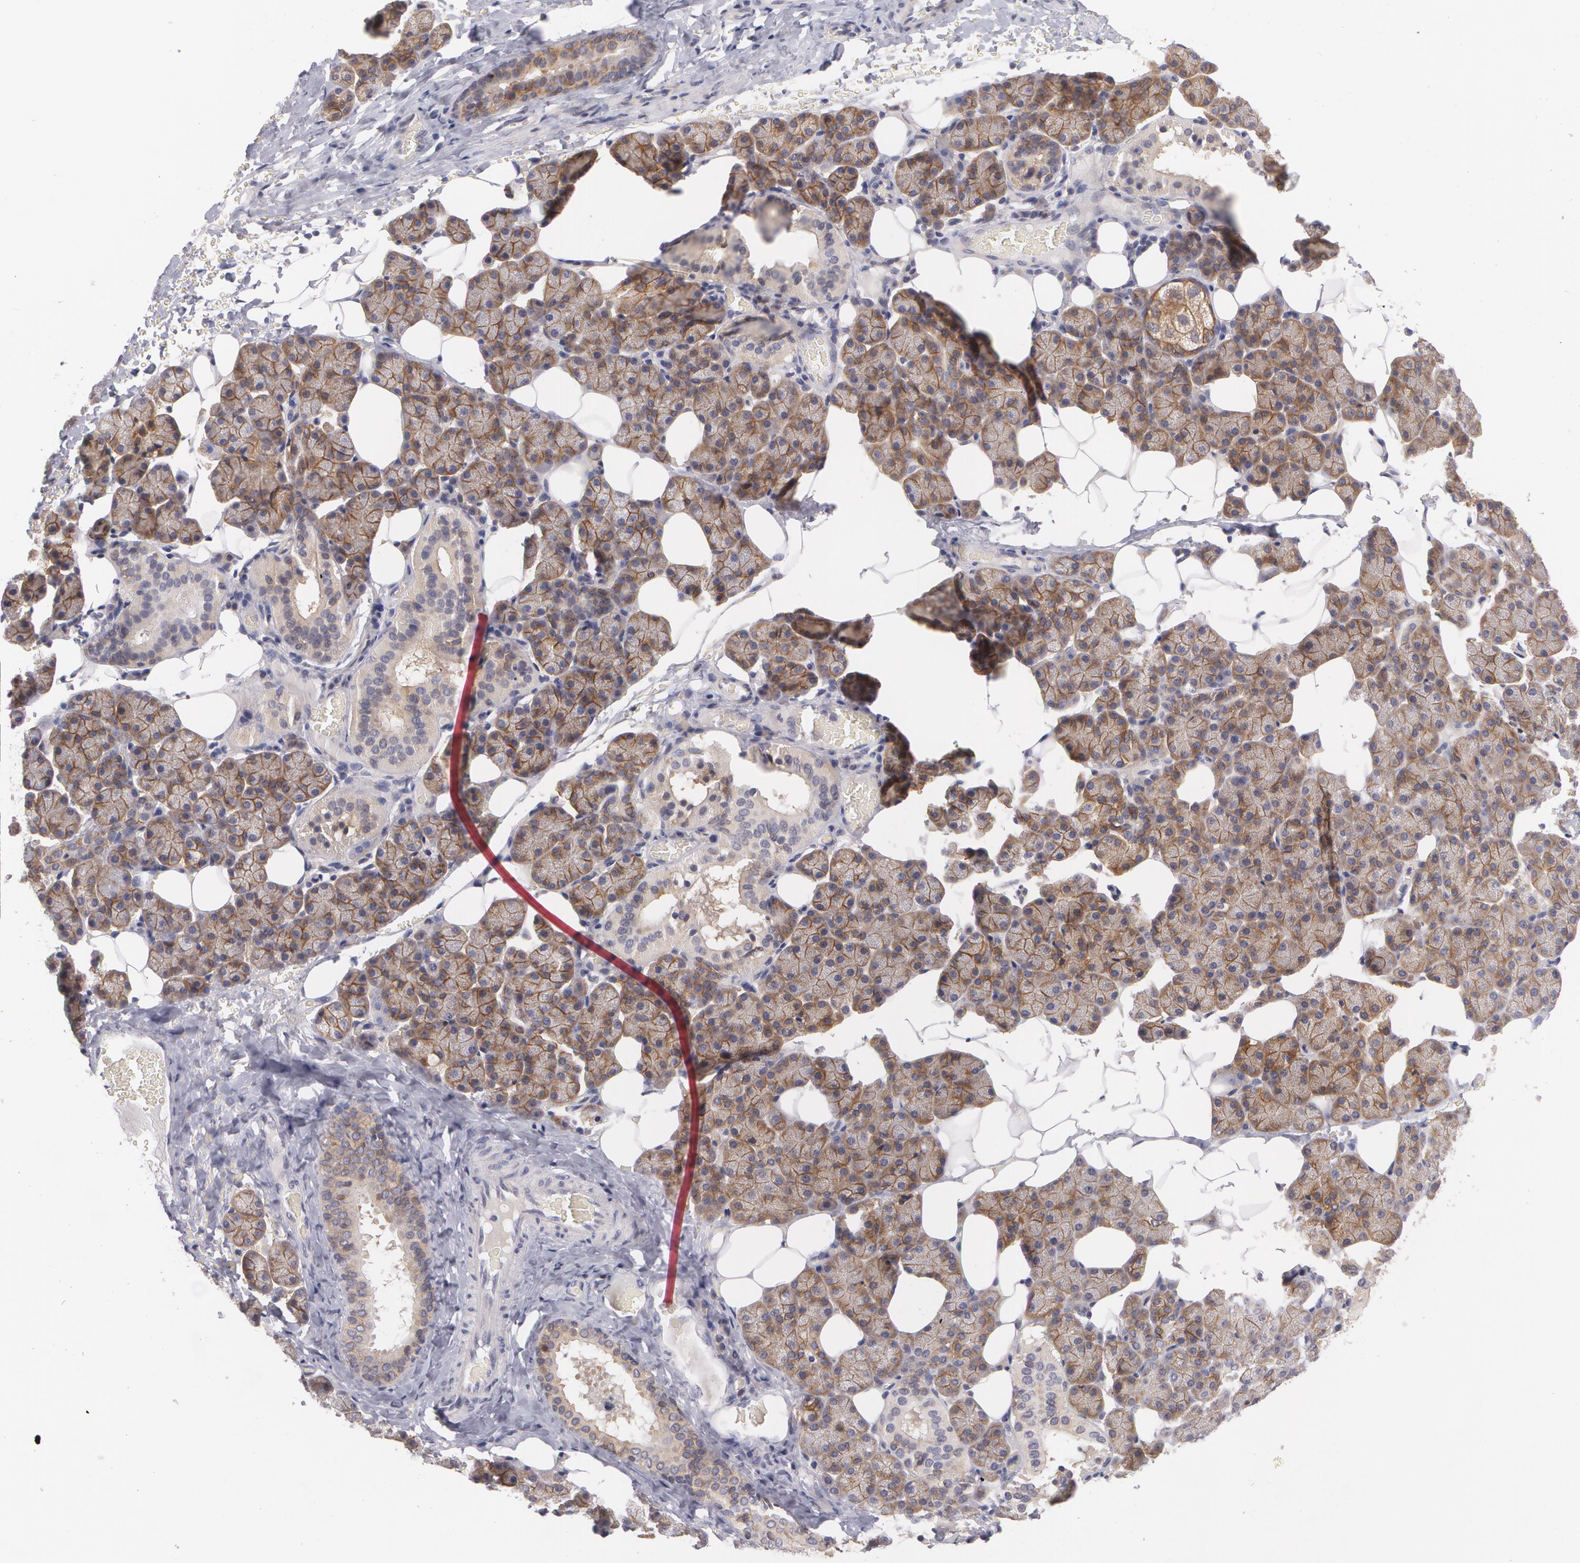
{"staining": {"intensity": "moderate", "quantity": ">75%", "location": "cytoplasmic/membranous"}, "tissue": "salivary gland", "cell_type": "Glandular cells", "image_type": "normal", "snomed": [{"axis": "morphology", "description": "Normal tissue, NOS"}, {"axis": "topography", "description": "Lymph node"}, {"axis": "topography", "description": "Salivary gland"}], "caption": "High-magnification brightfield microscopy of benign salivary gland stained with DAB (brown) and counterstained with hematoxylin (blue). glandular cells exhibit moderate cytoplasmic/membranous staining is identified in approximately>75% of cells.", "gene": "CASK", "patient": {"sex": "male", "age": 8}}